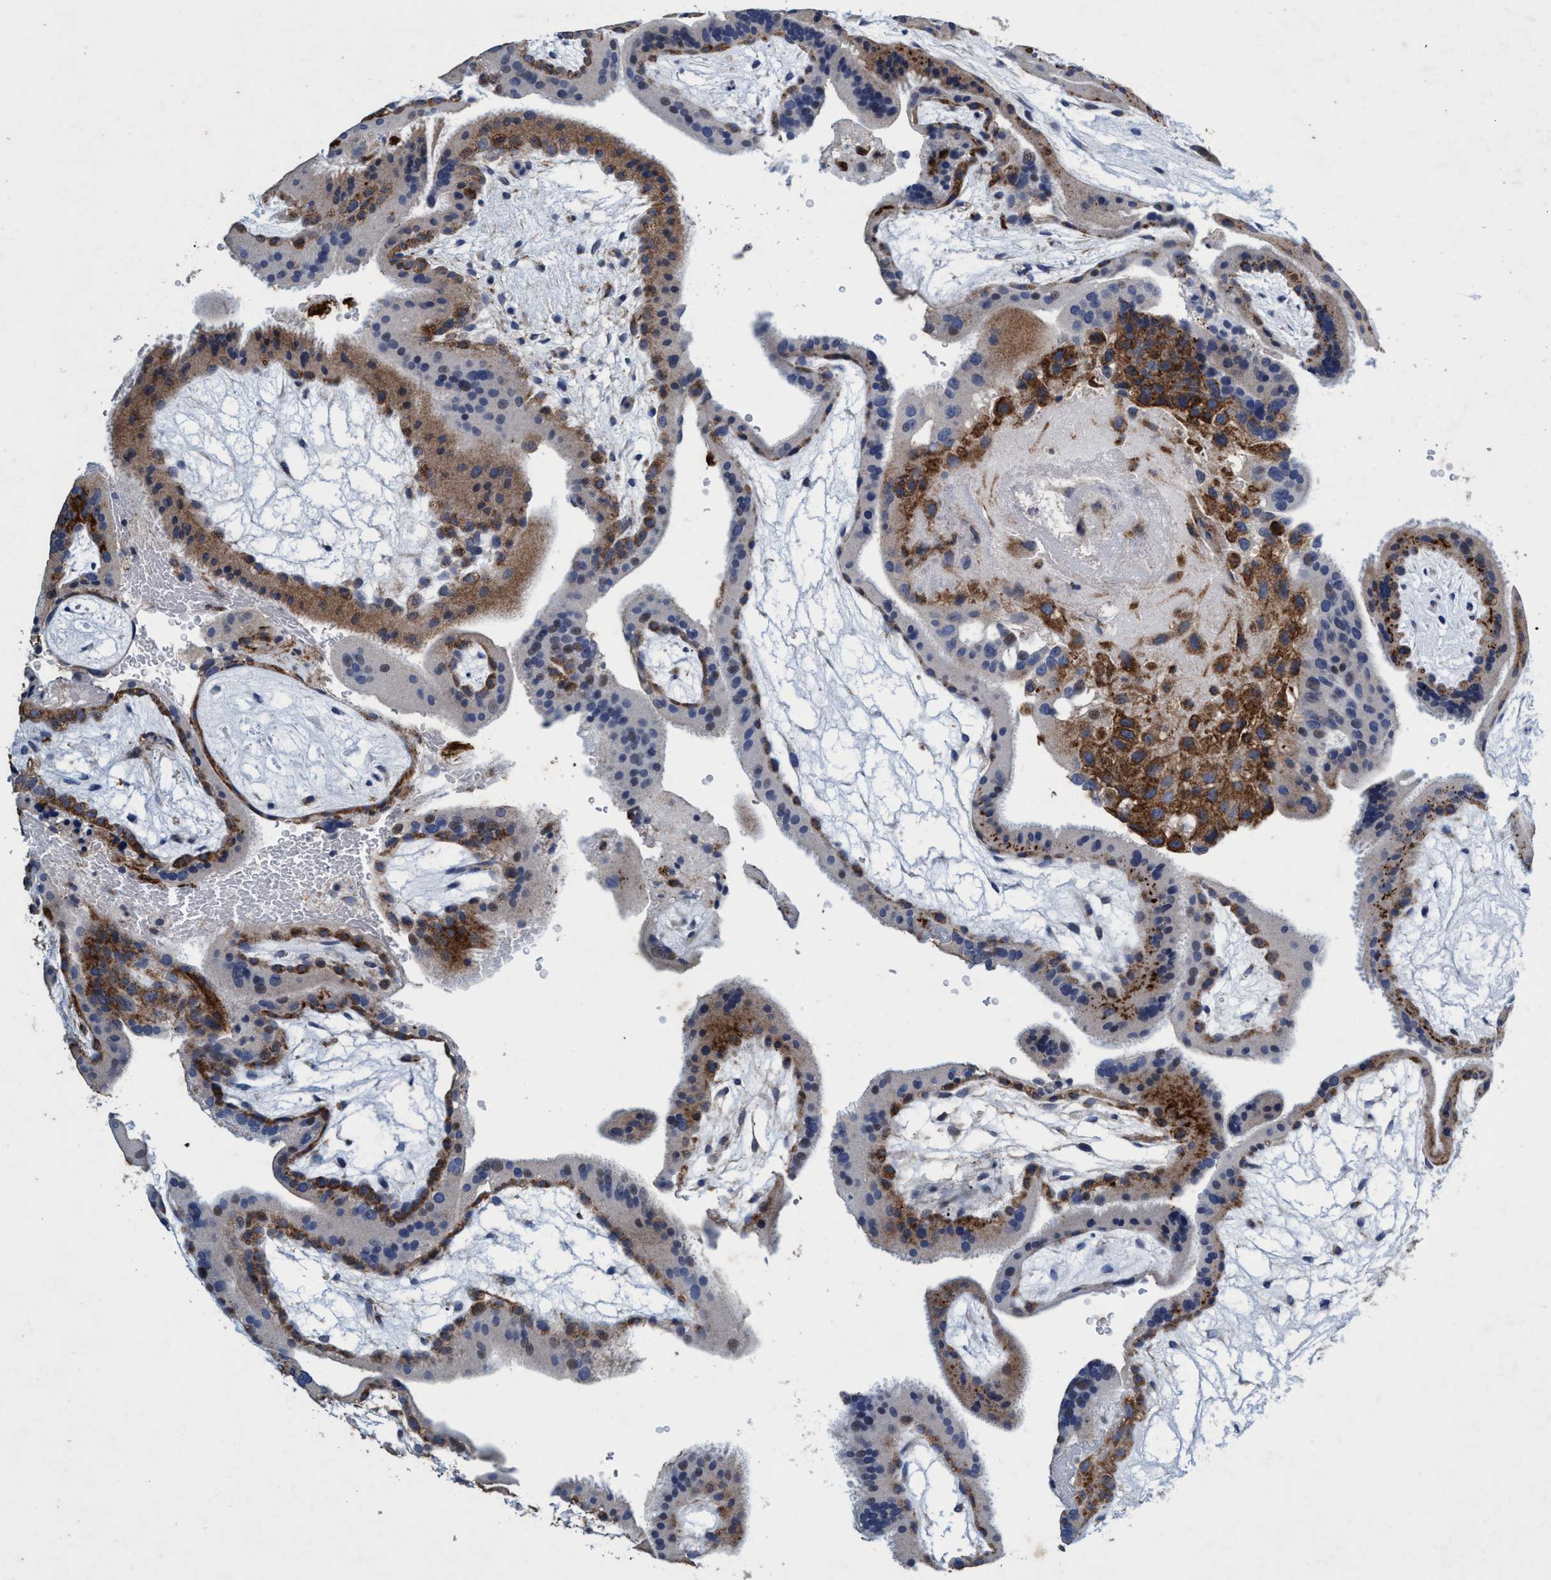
{"staining": {"intensity": "moderate", "quantity": ">75%", "location": "cytoplasmic/membranous"}, "tissue": "placenta", "cell_type": "Decidual cells", "image_type": "normal", "snomed": [{"axis": "morphology", "description": "Normal tissue, NOS"}, {"axis": "topography", "description": "Placenta"}], "caption": "IHC image of unremarkable human placenta stained for a protein (brown), which exhibits medium levels of moderate cytoplasmic/membranous staining in about >75% of decidual cells.", "gene": "GRB14", "patient": {"sex": "female", "age": 19}}